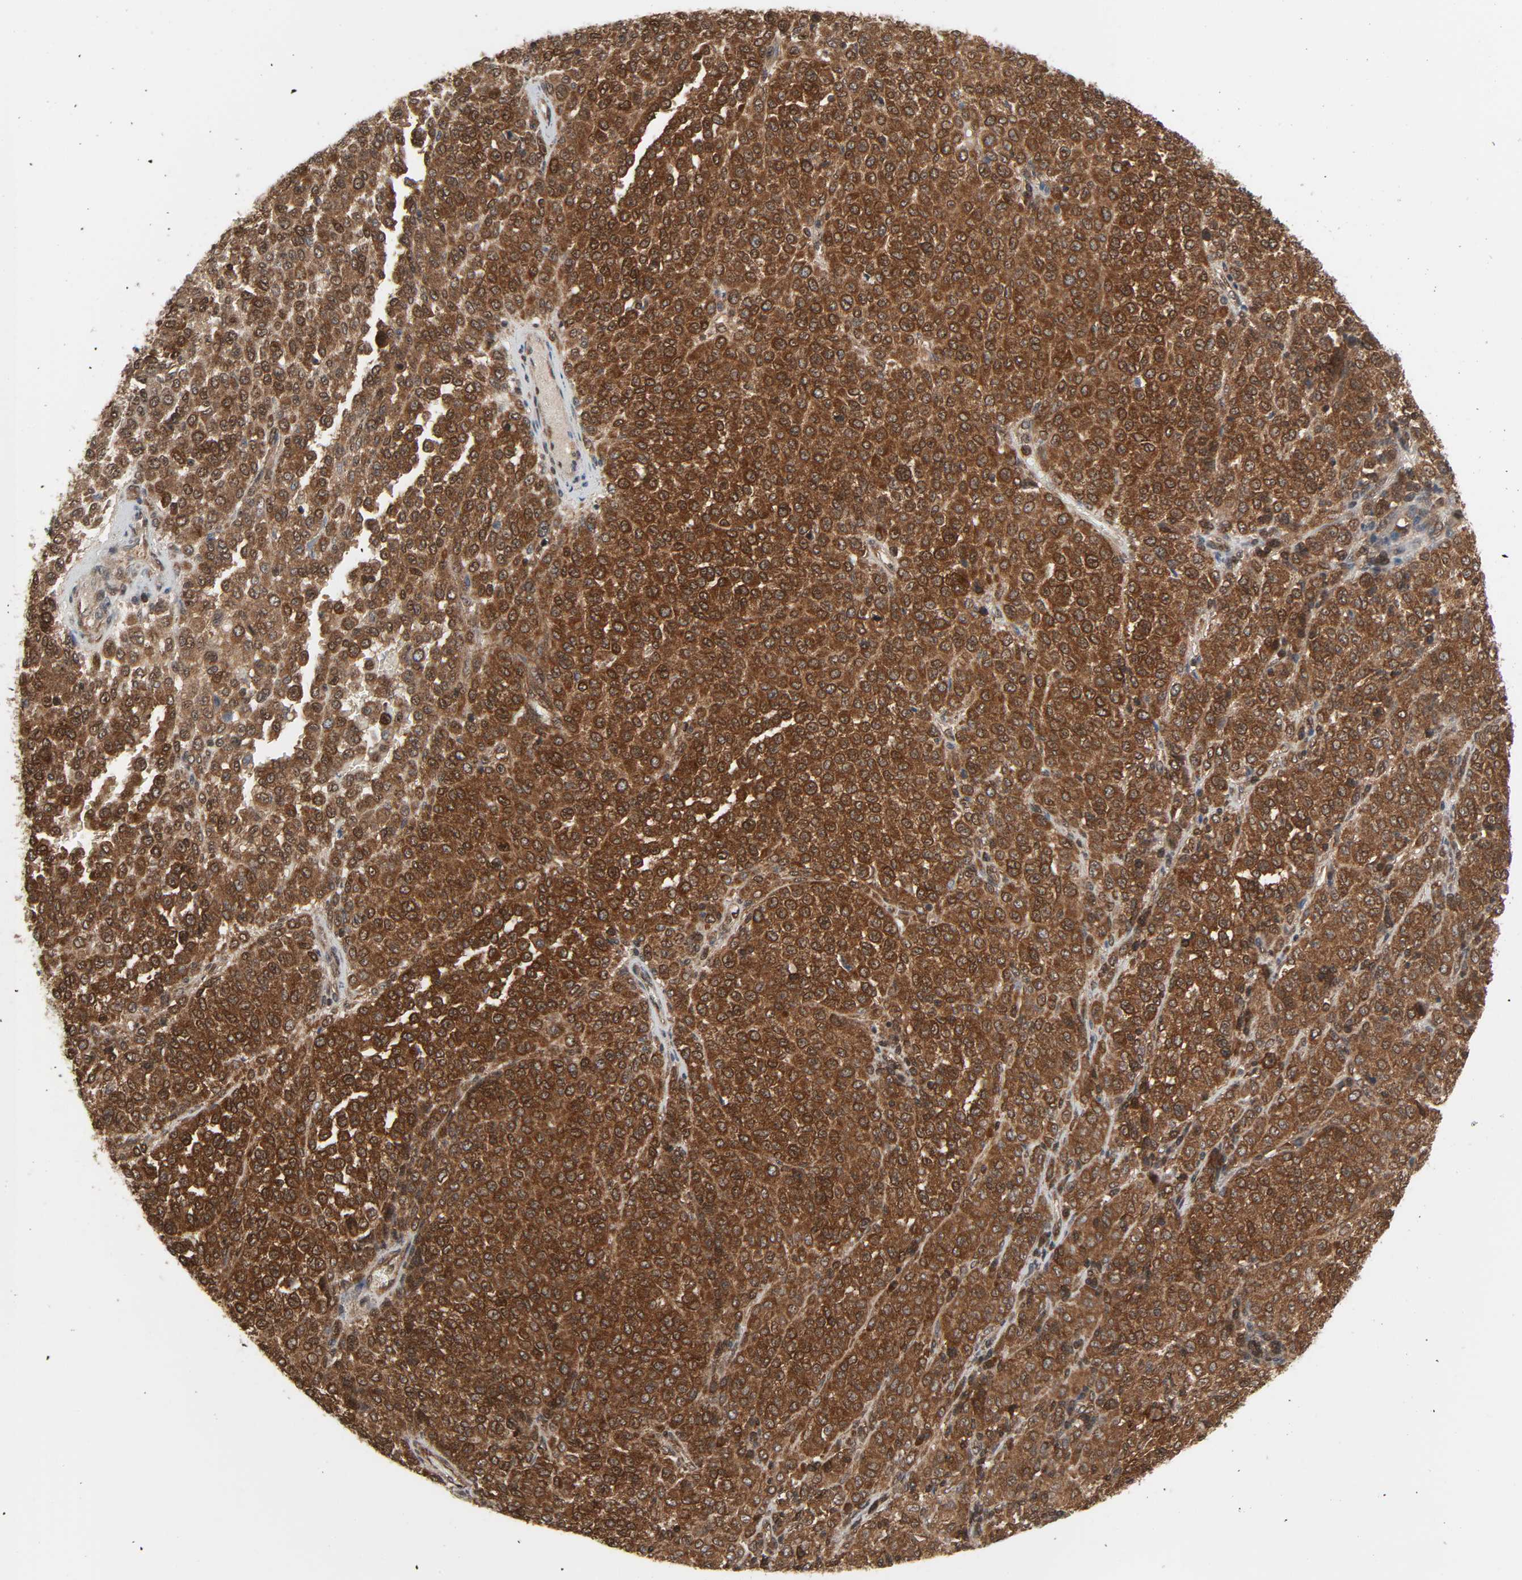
{"staining": {"intensity": "strong", "quantity": ">75%", "location": "cytoplasmic/membranous,nuclear"}, "tissue": "melanoma", "cell_type": "Tumor cells", "image_type": "cancer", "snomed": [{"axis": "morphology", "description": "Malignant melanoma, Metastatic site"}, {"axis": "topography", "description": "Pancreas"}], "caption": "Immunohistochemical staining of human melanoma displays high levels of strong cytoplasmic/membranous and nuclear expression in approximately >75% of tumor cells.", "gene": "GSK3A", "patient": {"sex": "female", "age": 30}}